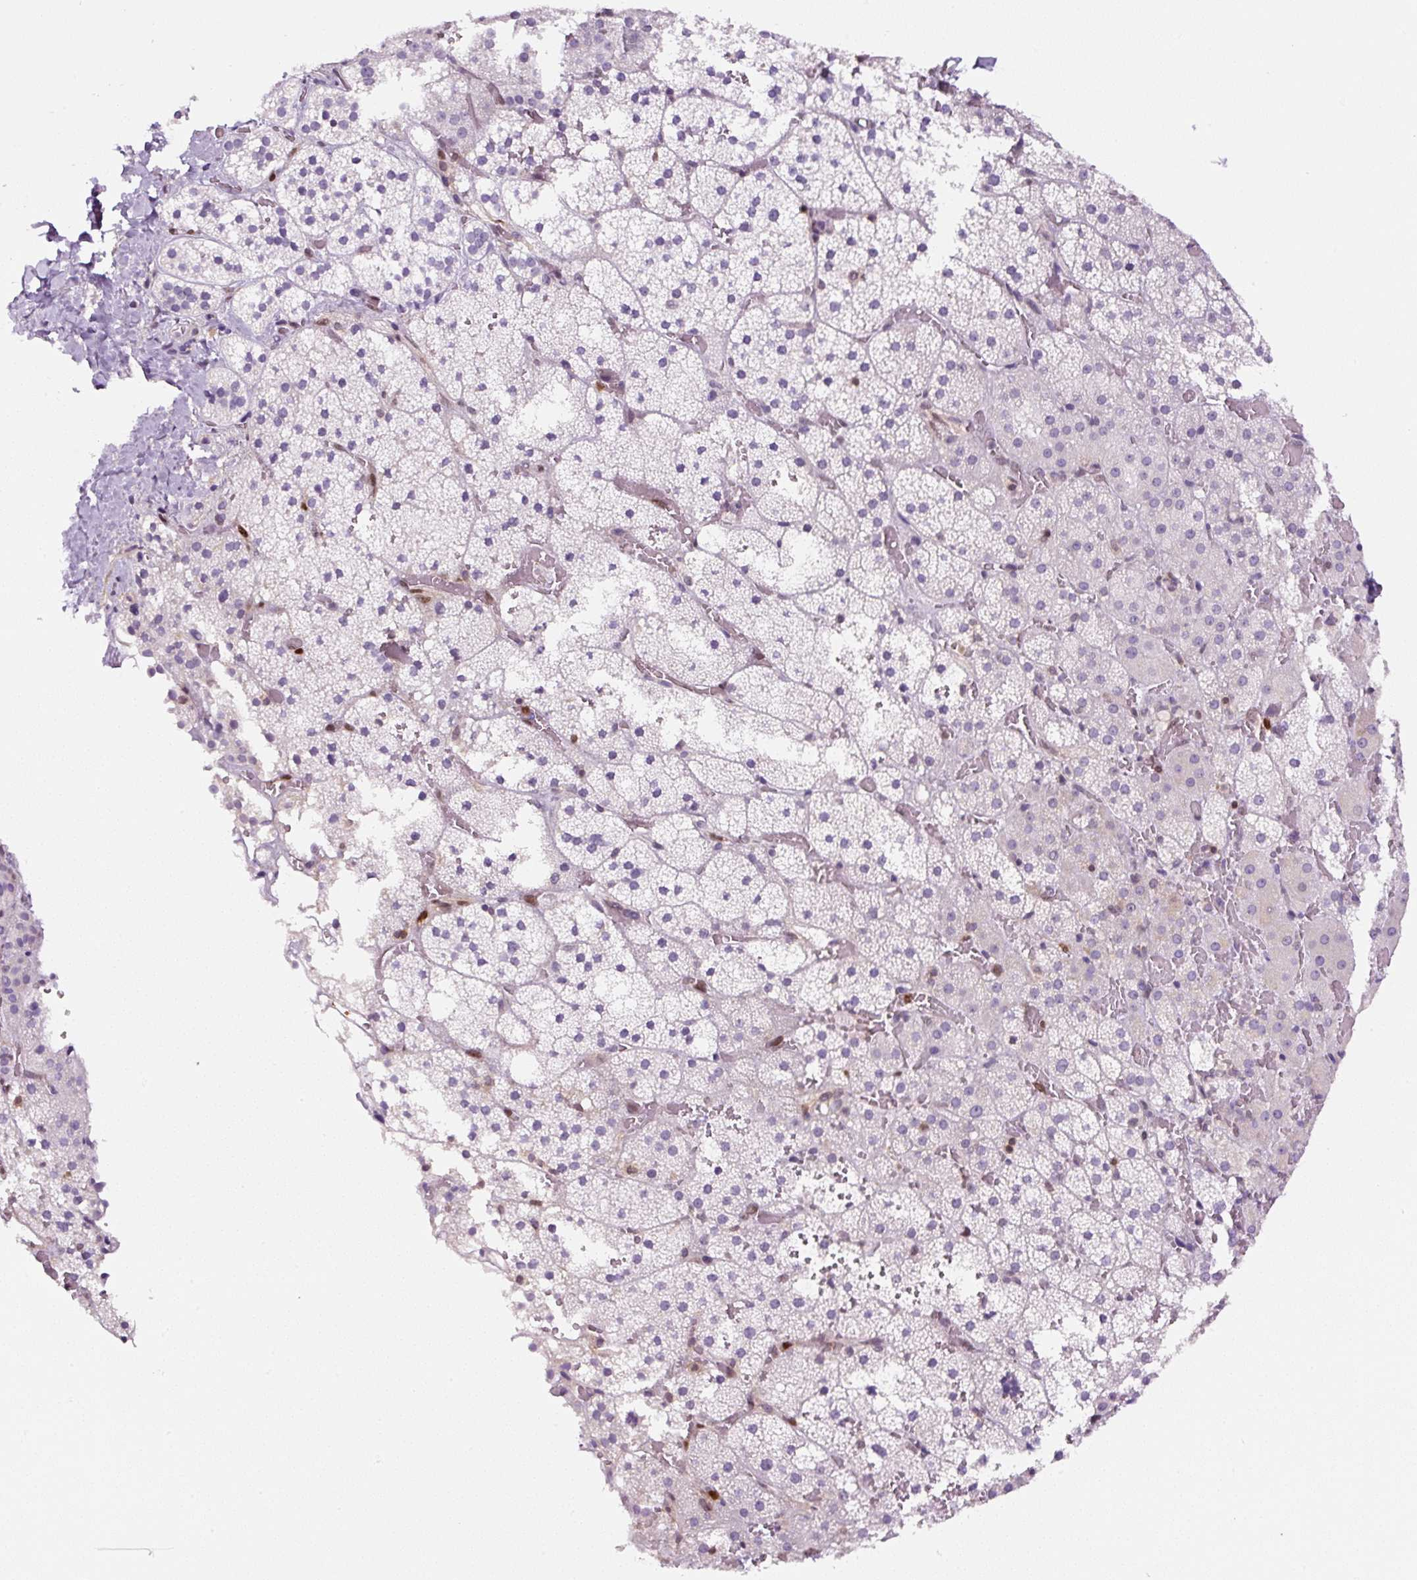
{"staining": {"intensity": "negative", "quantity": "none", "location": "none"}, "tissue": "adrenal gland", "cell_type": "Glandular cells", "image_type": "normal", "snomed": [{"axis": "morphology", "description": "Normal tissue, NOS"}, {"axis": "topography", "description": "Adrenal gland"}], "caption": "This is an immunohistochemistry (IHC) histopathology image of unremarkable human adrenal gland. There is no expression in glandular cells.", "gene": "ANXA1", "patient": {"sex": "male", "age": 53}}